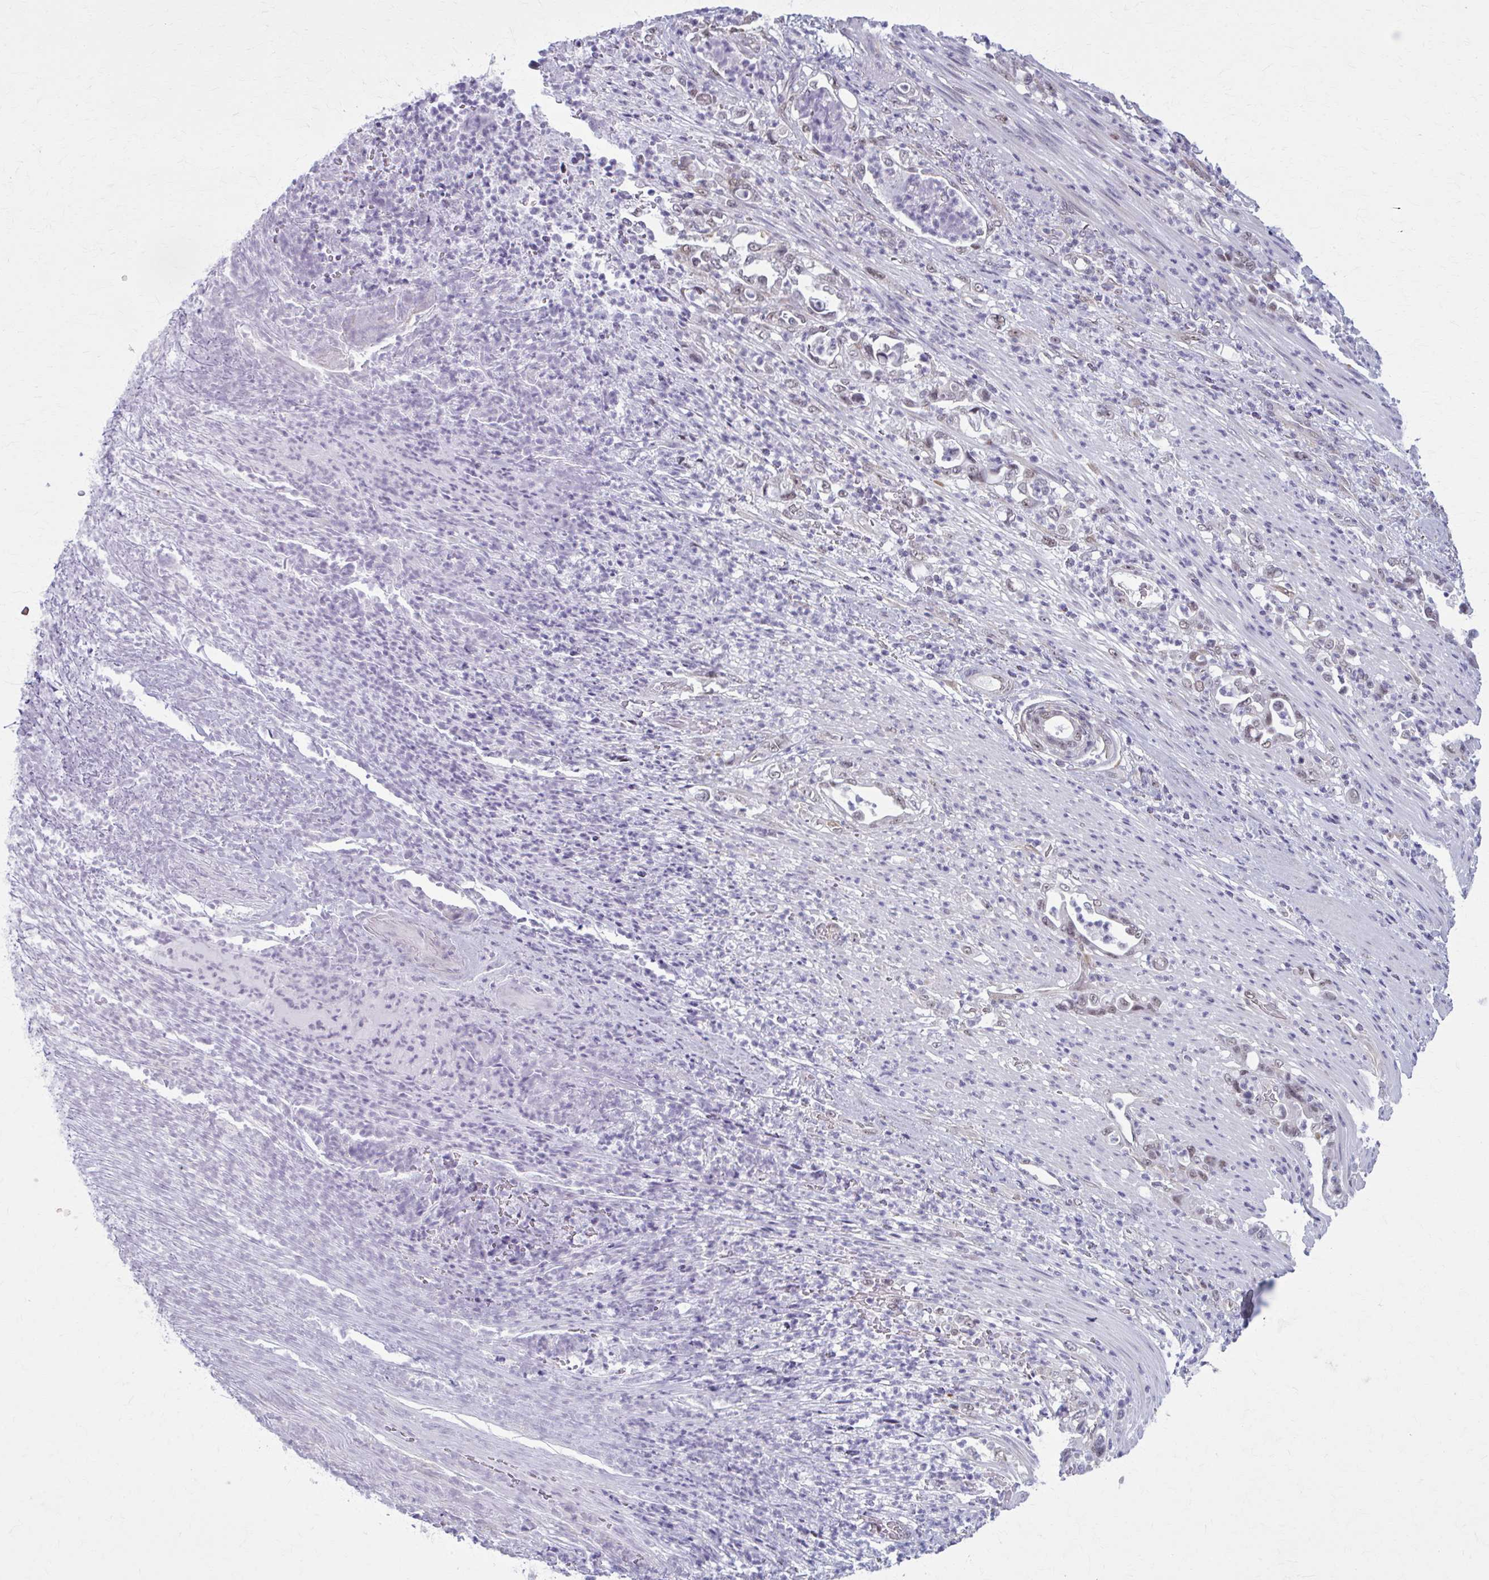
{"staining": {"intensity": "weak", "quantity": "25%-75%", "location": "nuclear"}, "tissue": "stomach cancer", "cell_type": "Tumor cells", "image_type": "cancer", "snomed": [{"axis": "morphology", "description": "Normal tissue, NOS"}, {"axis": "morphology", "description": "Adenocarcinoma, NOS"}, {"axis": "topography", "description": "Stomach"}], "caption": "The immunohistochemical stain highlights weak nuclear expression in tumor cells of stomach adenocarcinoma tissue.", "gene": "NUMBL", "patient": {"sex": "female", "age": 79}}